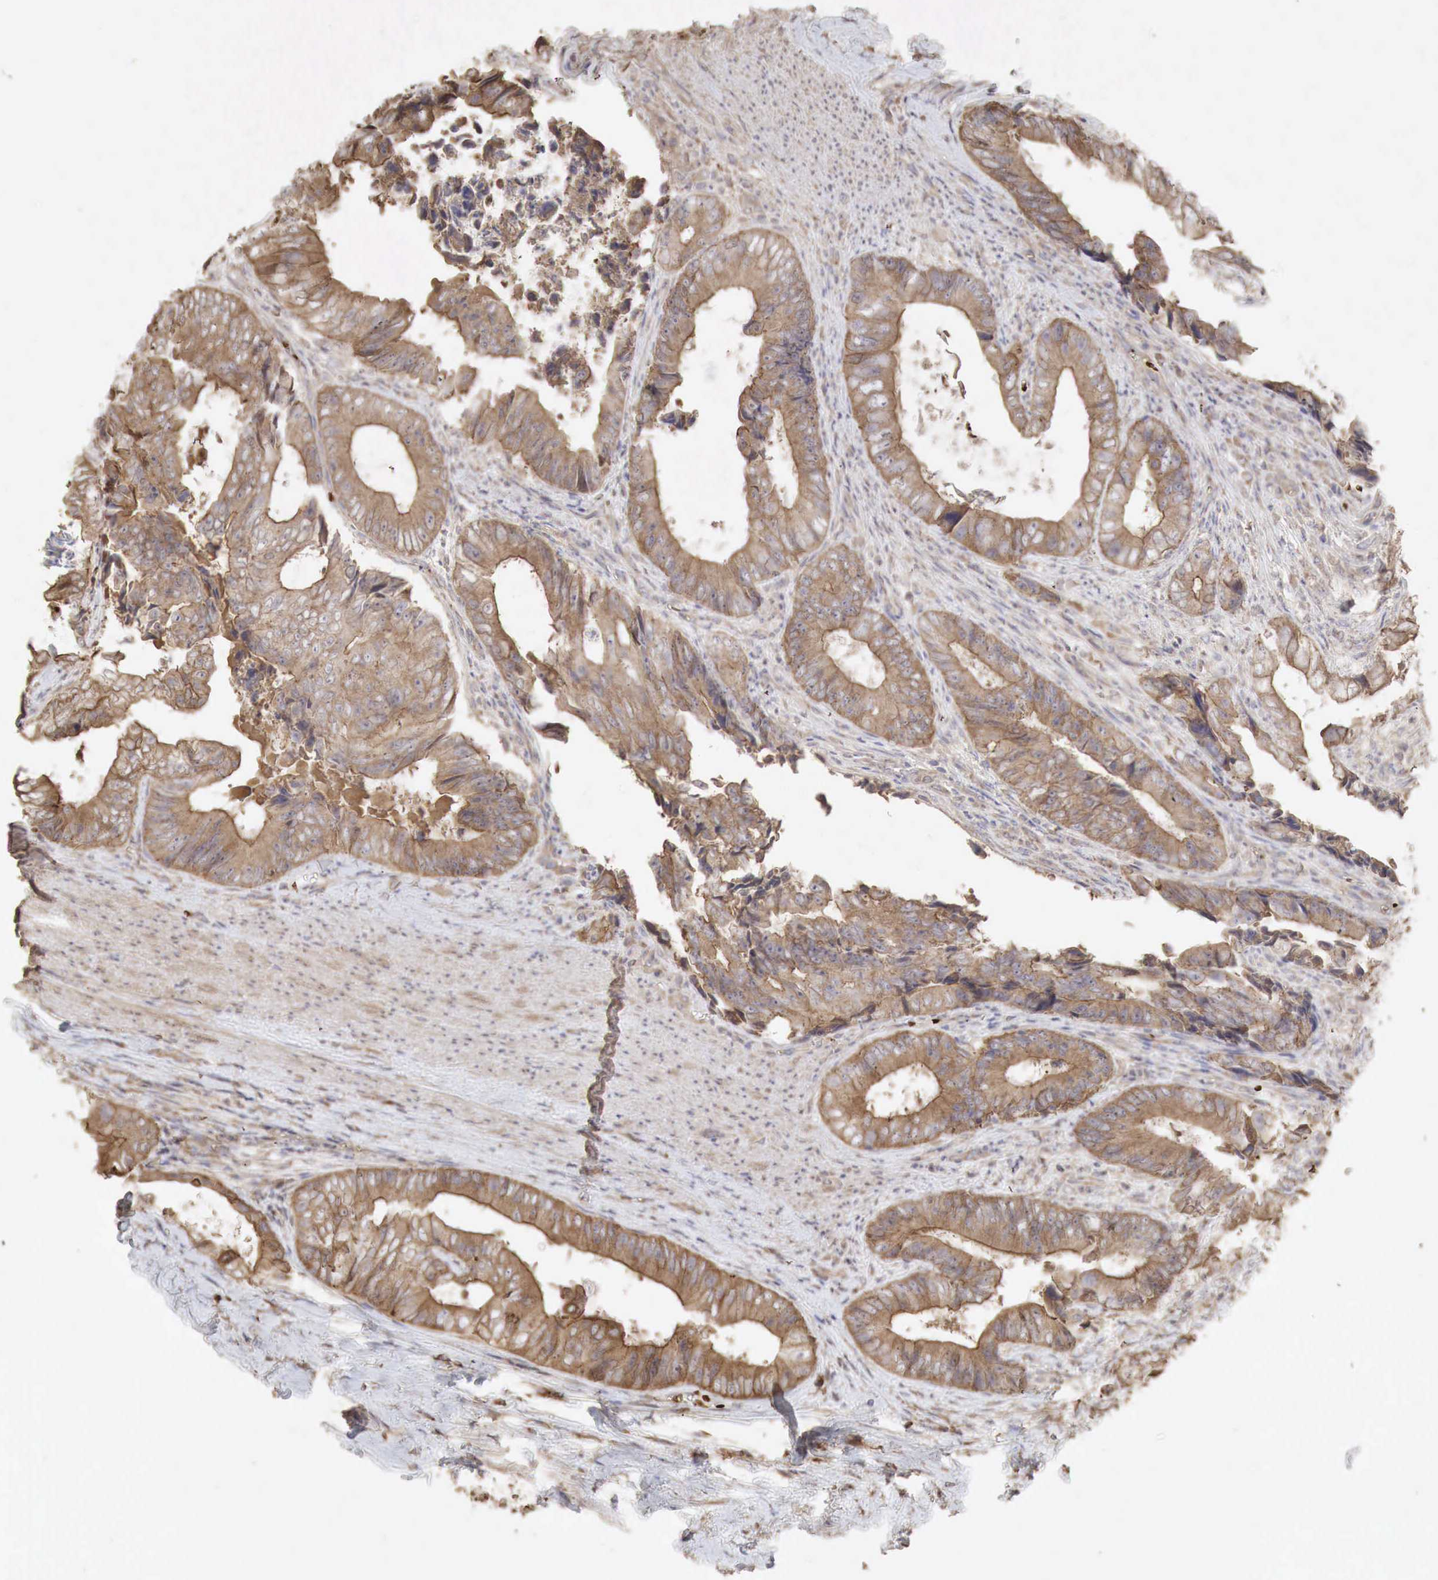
{"staining": {"intensity": "weak", "quantity": ">75%", "location": "cytoplasmic/membranous"}, "tissue": "colorectal cancer", "cell_type": "Tumor cells", "image_type": "cancer", "snomed": [{"axis": "morphology", "description": "Adenocarcinoma, NOS"}, {"axis": "topography", "description": "Rectum"}], "caption": "Human colorectal adenocarcinoma stained for a protein (brown) exhibits weak cytoplasmic/membranous positive expression in about >75% of tumor cells.", "gene": "PABPC5", "patient": {"sex": "female", "age": 98}}